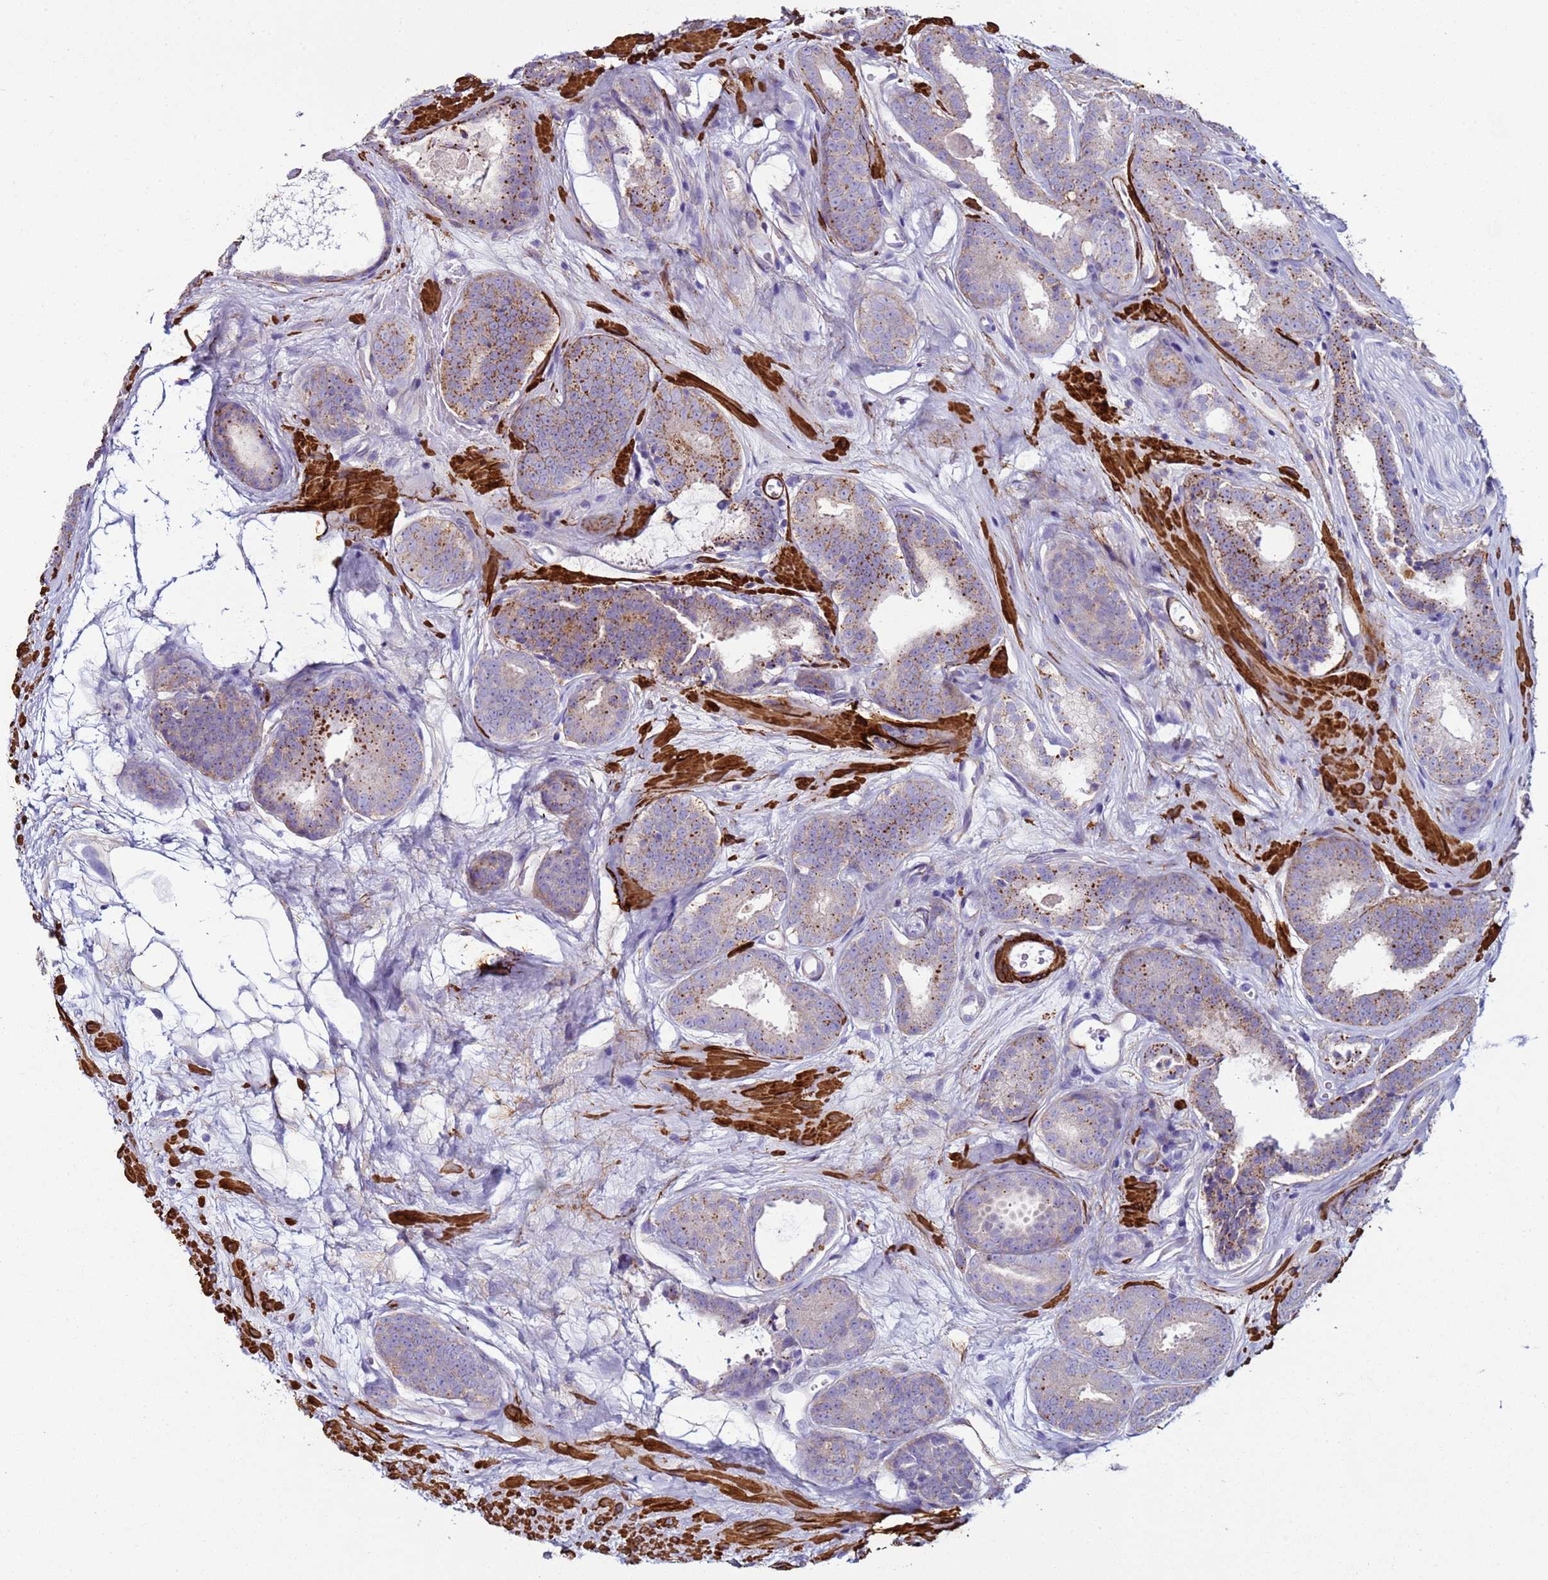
{"staining": {"intensity": "moderate", "quantity": "25%-75%", "location": "cytoplasmic/membranous"}, "tissue": "prostate cancer", "cell_type": "Tumor cells", "image_type": "cancer", "snomed": [{"axis": "morphology", "description": "Adenocarcinoma, High grade"}, {"axis": "topography", "description": "Prostate"}], "caption": "A medium amount of moderate cytoplasmic/membranous expression is identified in approximately 25%-75% of tumor cells in prostate adenocarcinoma (high-grade) tissue.", "gene": "RABL2B", "patient": {"sex": "male", "age": 72}}